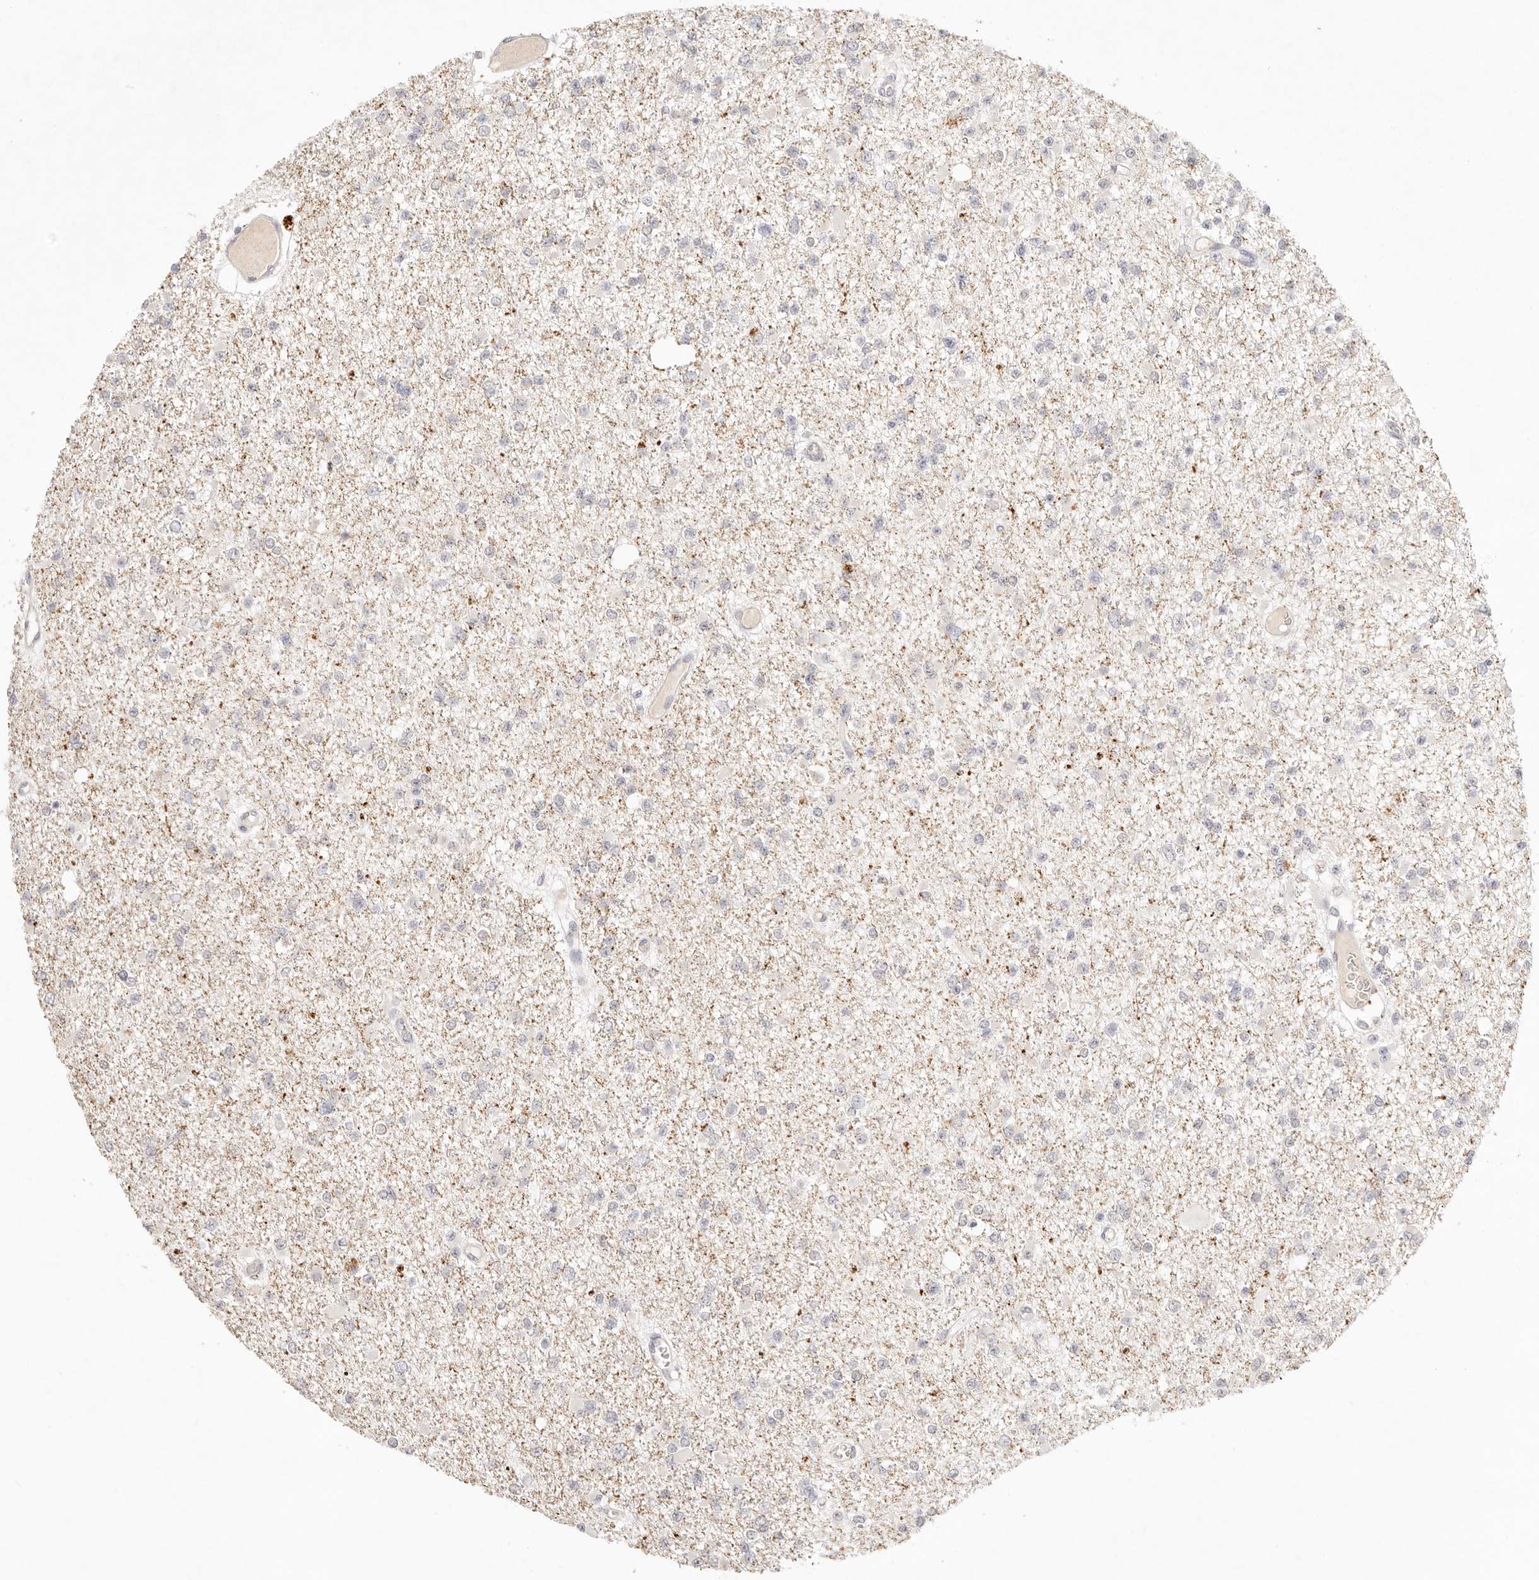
{"staining": {"intensity": "negative", "quantity": "none", "location": "none"}, "tissue": "glioma", "cell_type": "Tumor cells", "image_type": "cancer", "snomed": [{"axis": "morphology", "description": "Glioma, malignant, Low grade"}, {"axis": "topography", "description": "Brain"}], "caption": "Tumor cells are negative for brown protein staining in glioma.", "gene": "GPR156", "patient": {"sex": "female", "age": 22}}